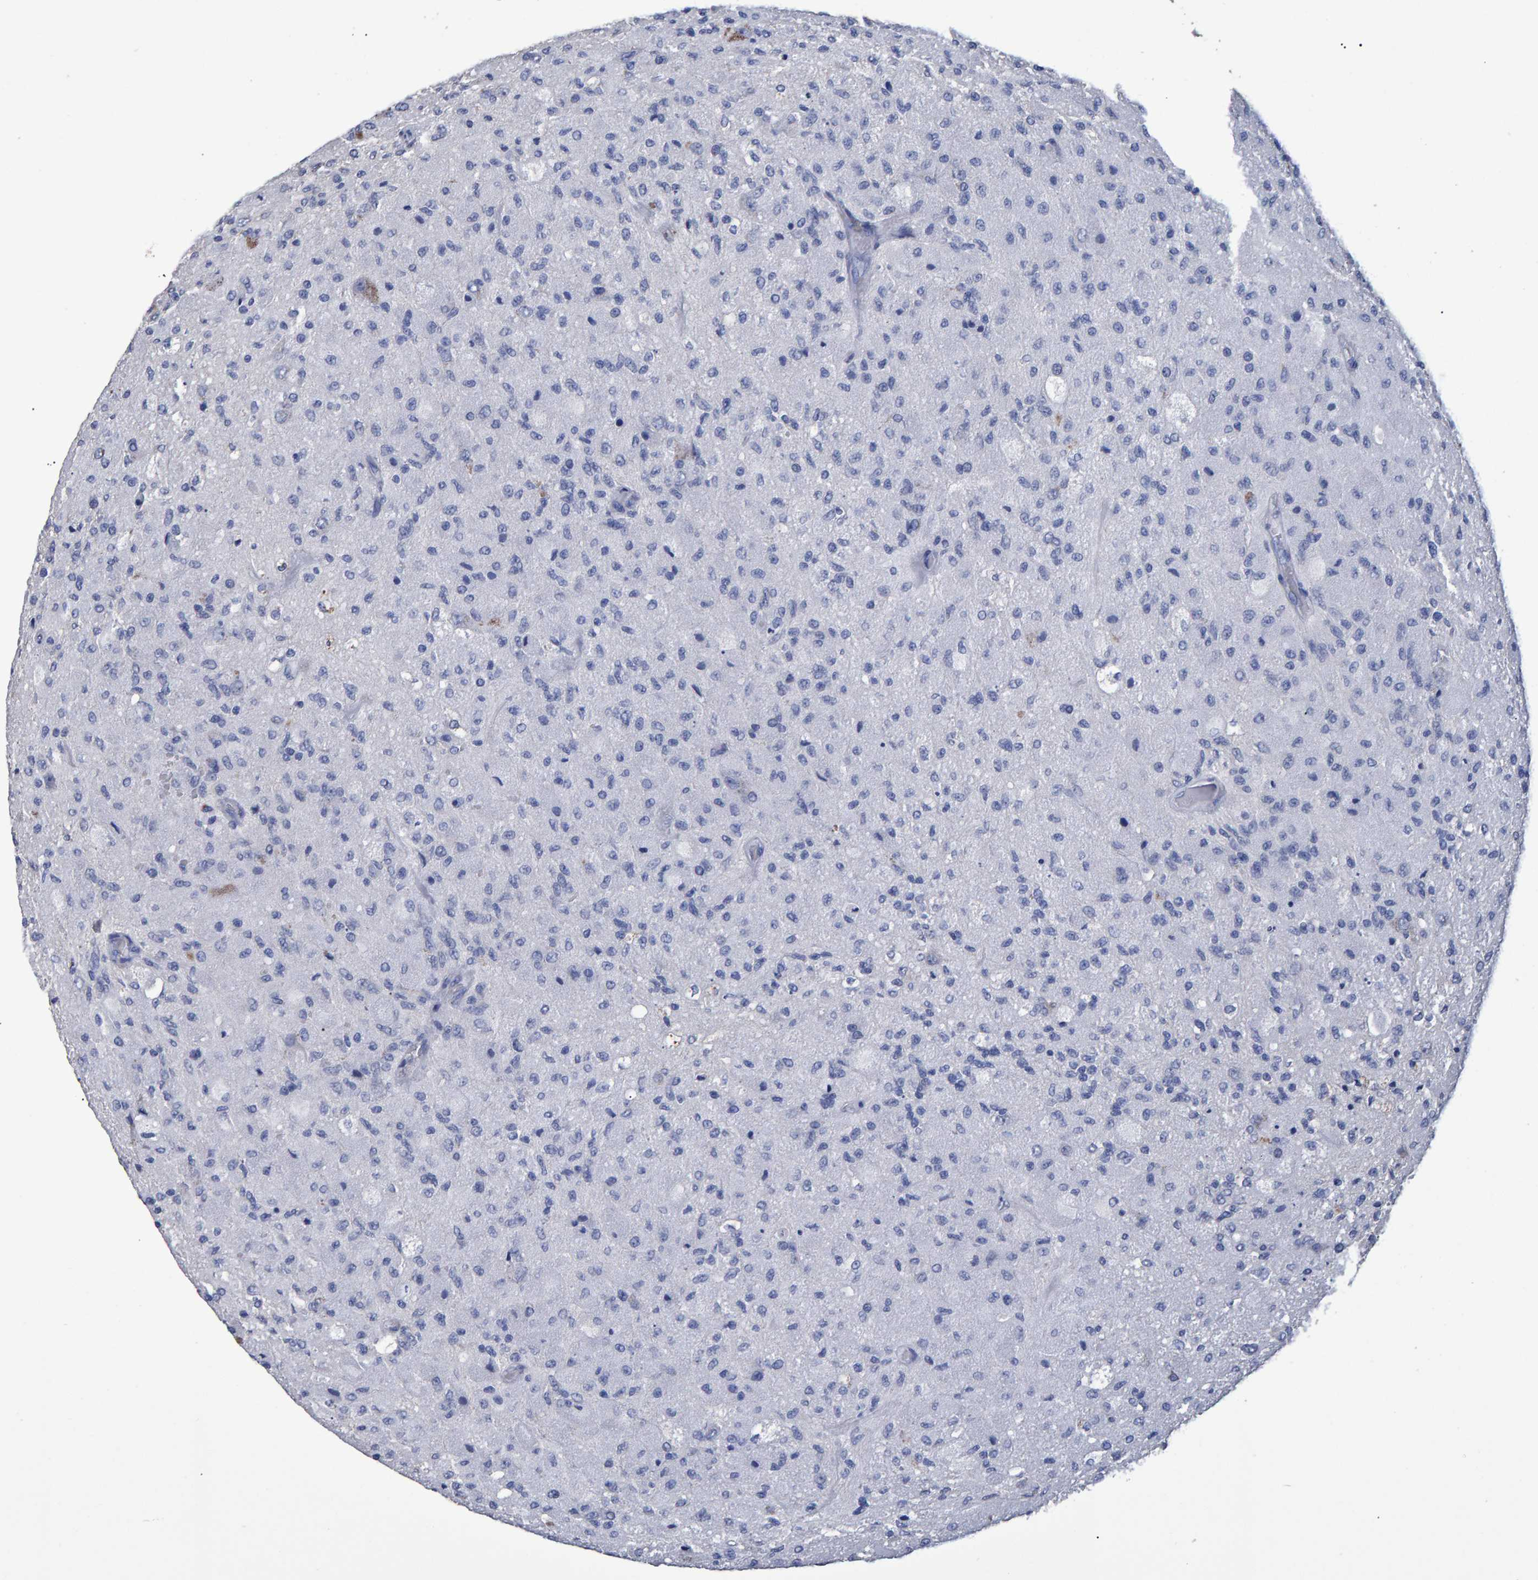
{"staining": {"intensity": "negative", "quantity": "none", "location": "none"}, "tissue": "glioma", "cell_type": "Tumor cells", "image_type": "cancer", "snomed": [{"axis": "morphology", "description": "Normal tissue, NOS"}, {"axis": "morphology", "description": "Glioma, malignant, High grade"}, {"axis": "topography", "description": "Cerebral cortex"}], "caption": "DAB (3,3'-diaminobenzidine) immunohistochemical staining of human glioma exhibits no significant expression in tumor cells.", "gene": "HEMGN", "patient": {"sex": "male", "age": 77}}